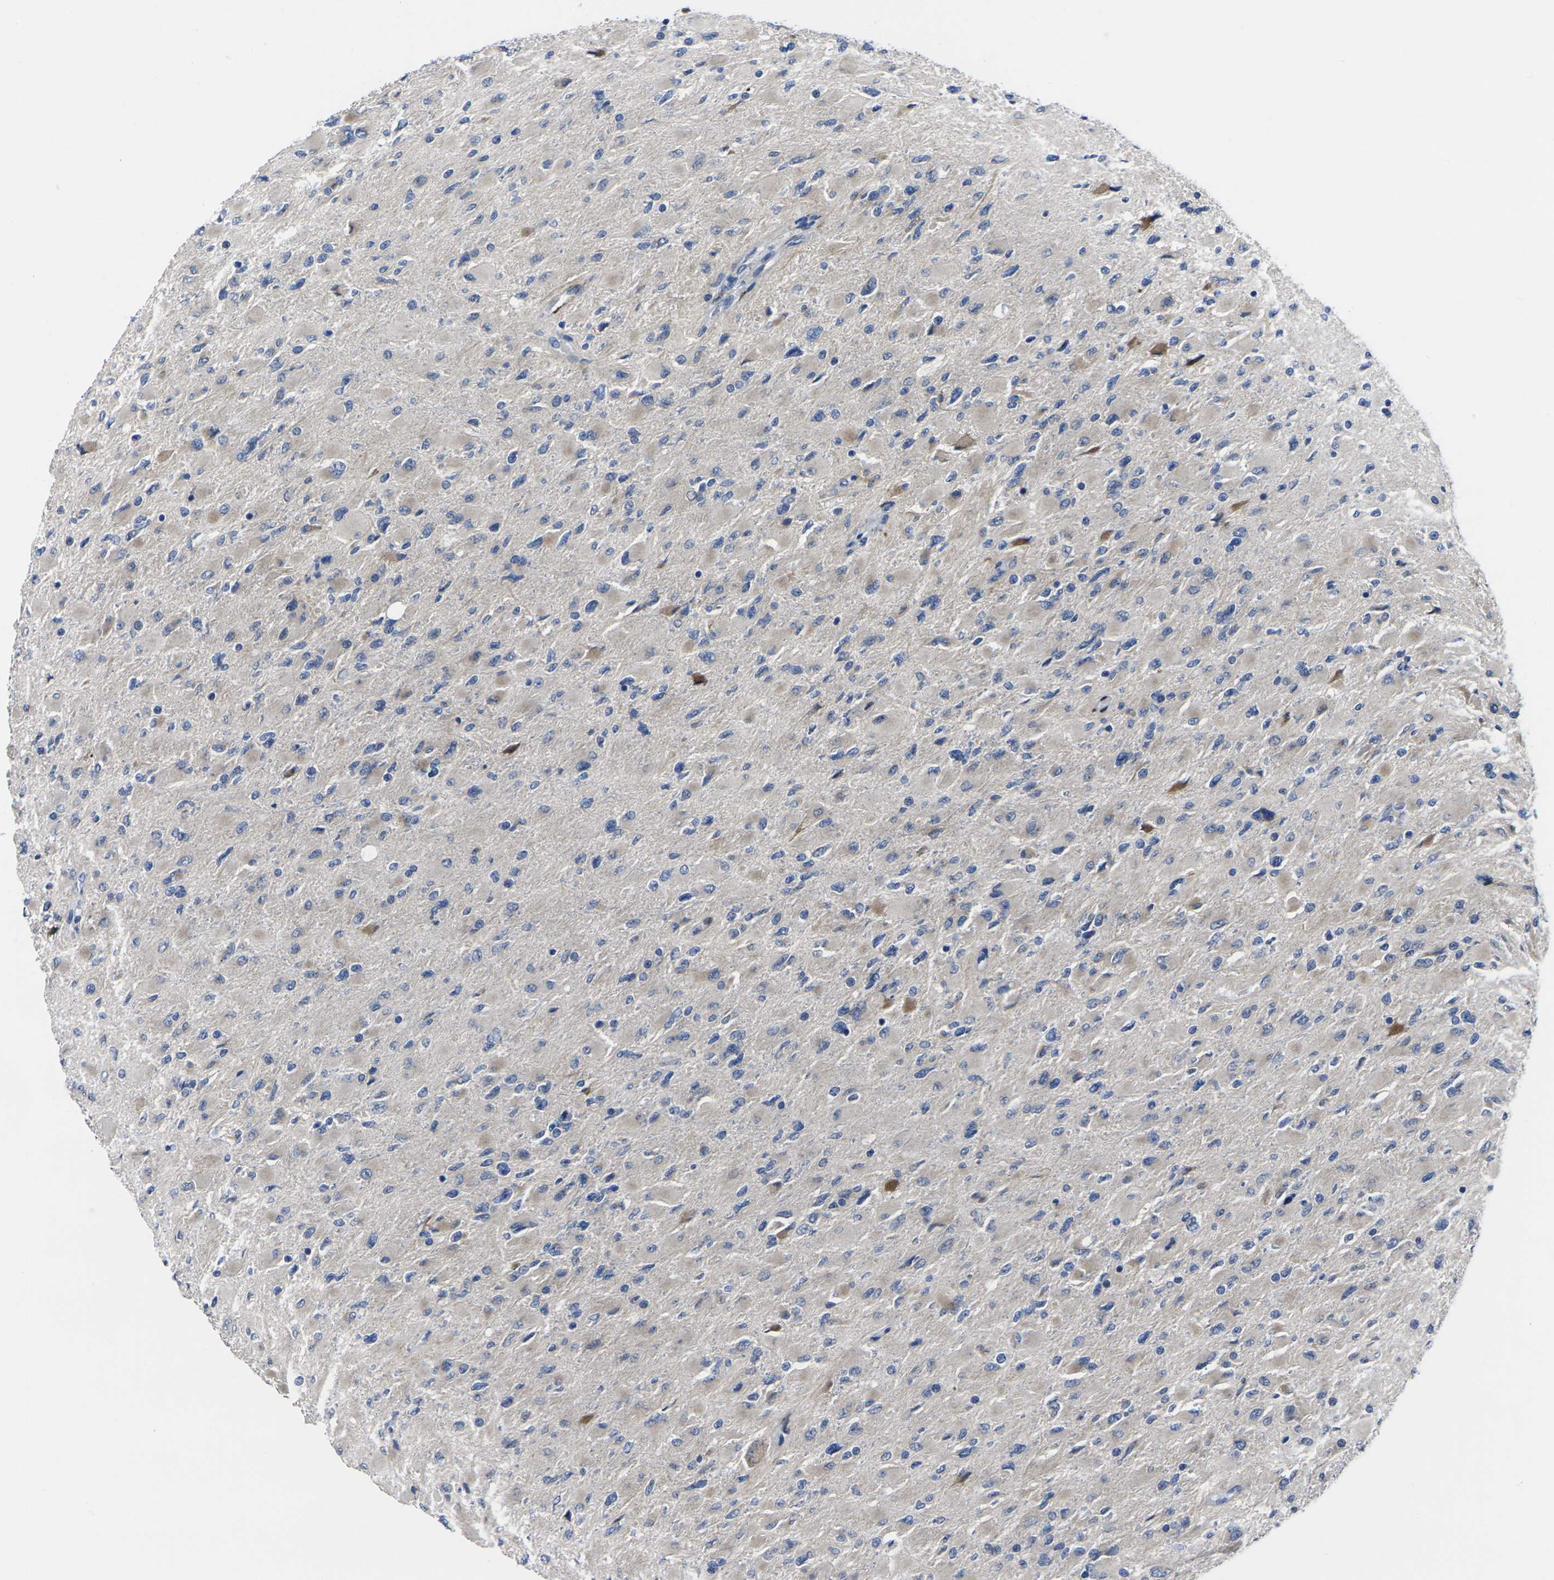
{"staining": {"intensity": "weak", "quantity": "<25%", "location": "cytoplasmic/membranous"}, "tissue": "glioma", "cell_type": "Tumor cells", "image_type": "cancer", "snomed": [{"axis": "morphology", "description": "Glioma, malignant, High grade"}, {"axis": "topography", "description": "Cerebral cortex"}], "caption": "IHC of human malignant high-grade glioma shows no positivity in tumor cells. (Stains: DAB IHC with hematoxylin counter stain, Microscopy: brightfield microscopy at high magnification).", "gene": "CYP2C8", "patient": {"sex": "female", "age": 36}}